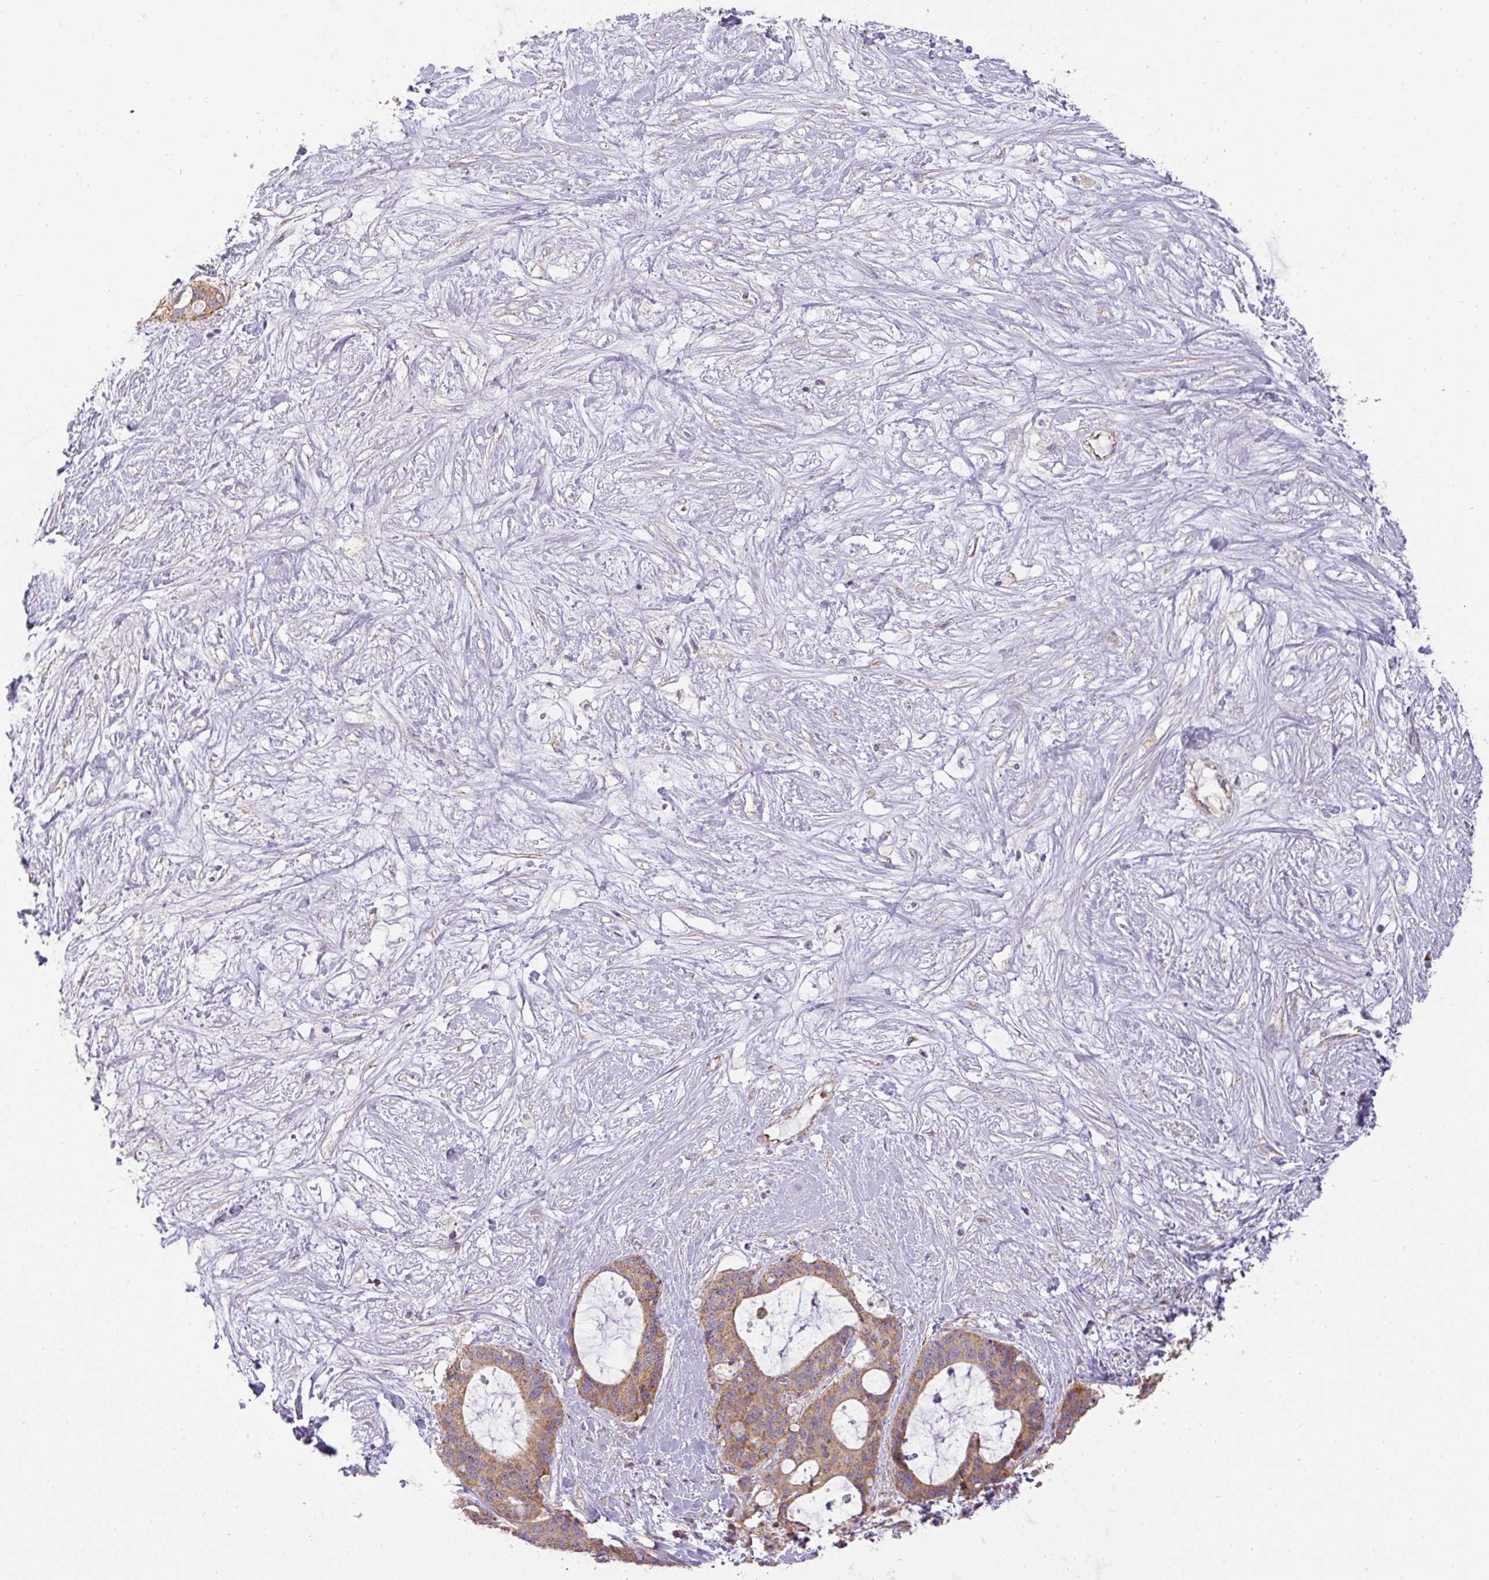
{"staining": {"intensity": "moderate", "quantity": ">75%", "location": "cytoplasmic/membranous"}, "tissue": "liver cancer", "cell_type": "Tumor cells", "image_type": "cancer", "snomed": [{"axis": "morphology", "description": "Normal tissue, NOS"}, {"axis": "morphology", "description": "Cholangiocarcinoma"}, {"axis": "topography", "description": "Liver"}, {"axis": "topography", "description": "Peripheral nerve tissue"}], "caption": "Immunohistochemical staining of liver cholangiocarcinoma displays medium levels of moderate cytoplasmic/membranous protein positivity in approximately >75% of tumor cells.", "gene": "ZNF211", "patient": {"sex": "female", "age": 73}}